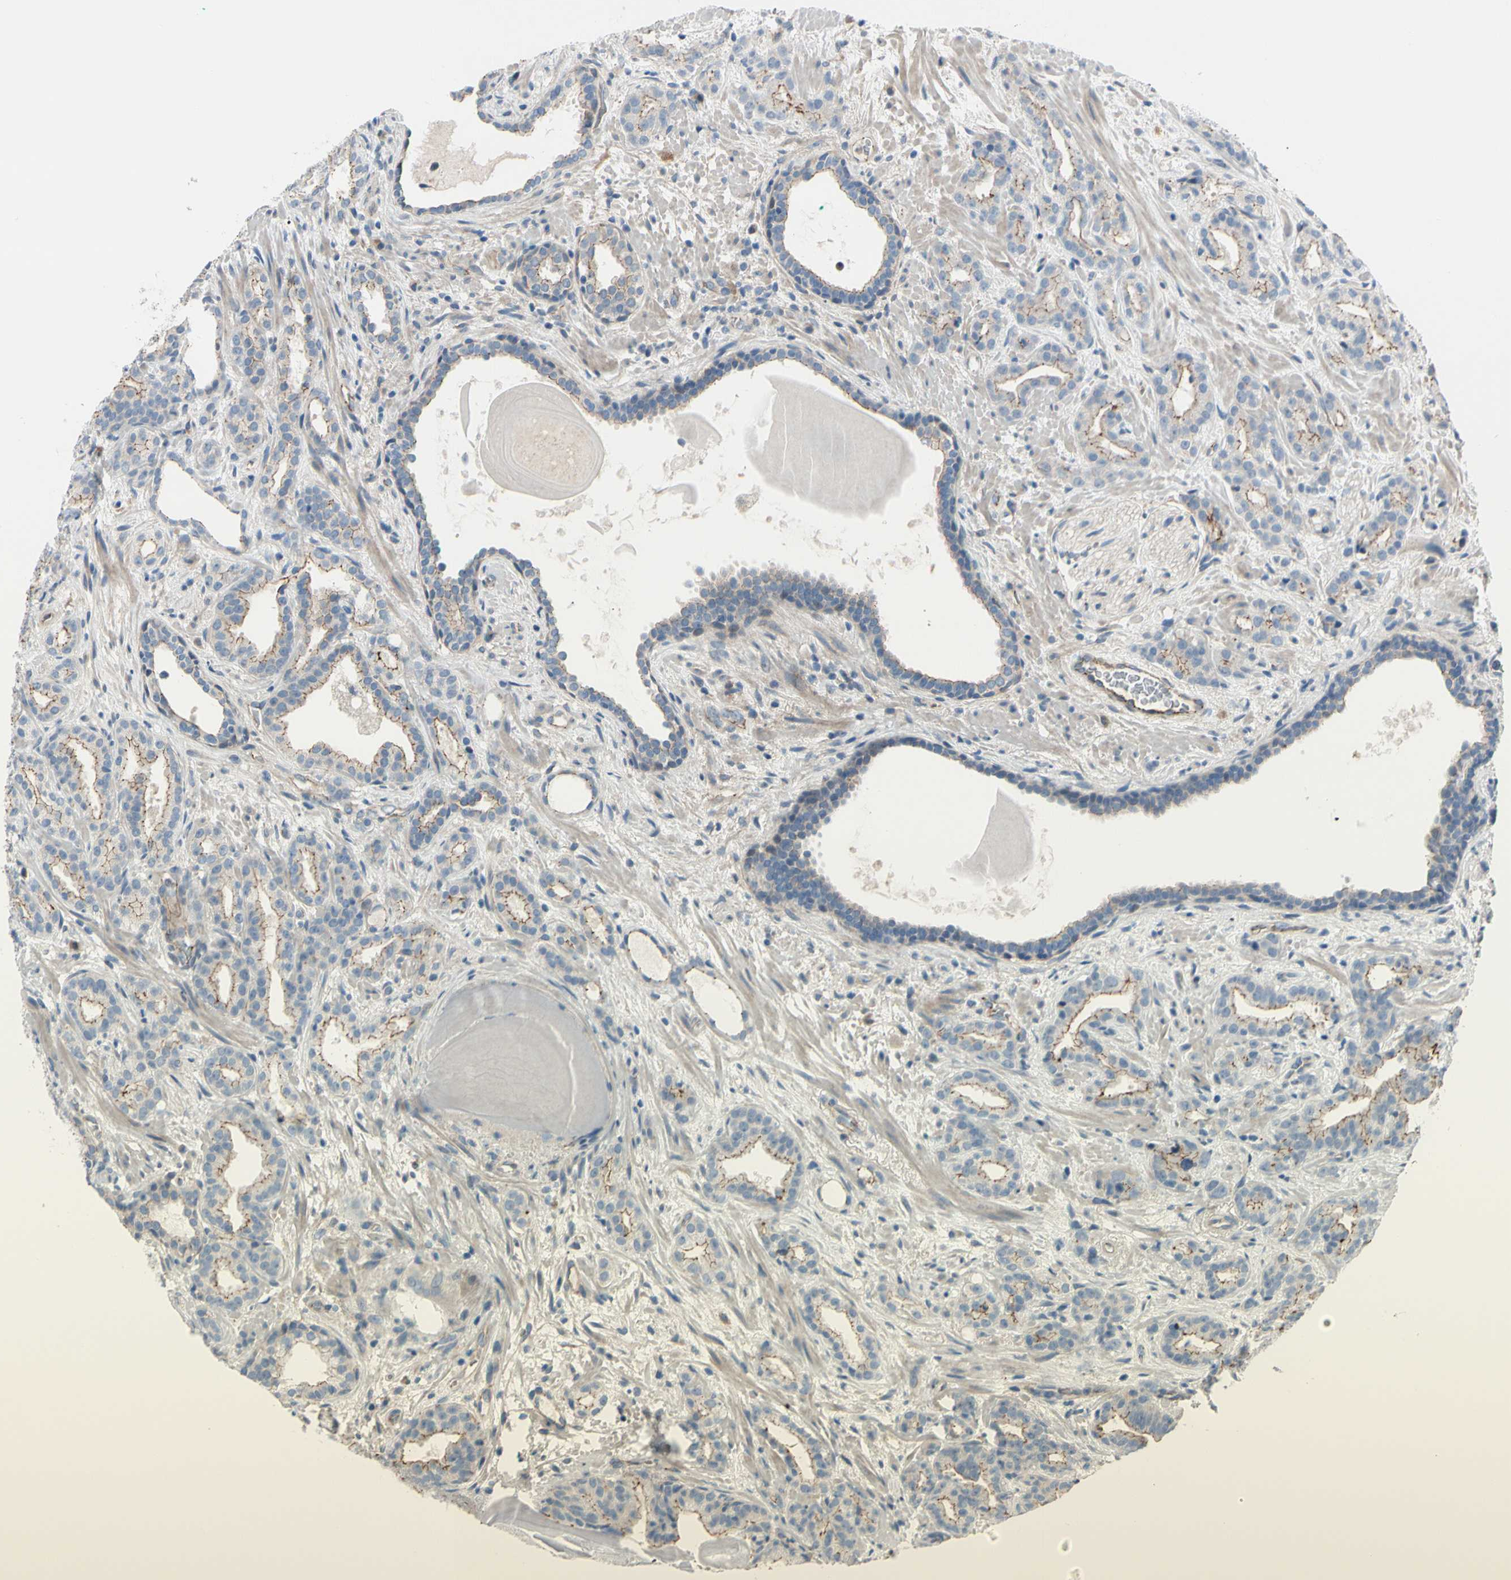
{"staining": {"intensity": "weak", "quantity": "25%-75%", "location": "cytoplasmic/membranous"}, "tissue": "prostate cancer", "cell_type": "Tumor cells", "image_type": "cancer", "snomed": [{"axis": "morphology", "description": "Adenocarcinoma, Low grade"}, {"axis": "topography", "description": "Prostate"}], "caption": "This image displays immunohistochemistry (IHC) staining of prostate adenocarcinoma (low-grade), with low weak cytoplasmic/membranous positivity in about 25%-75% of tumor cells.", "gene": "TJP1", "patient": {"sex": "male", "age": 63}}